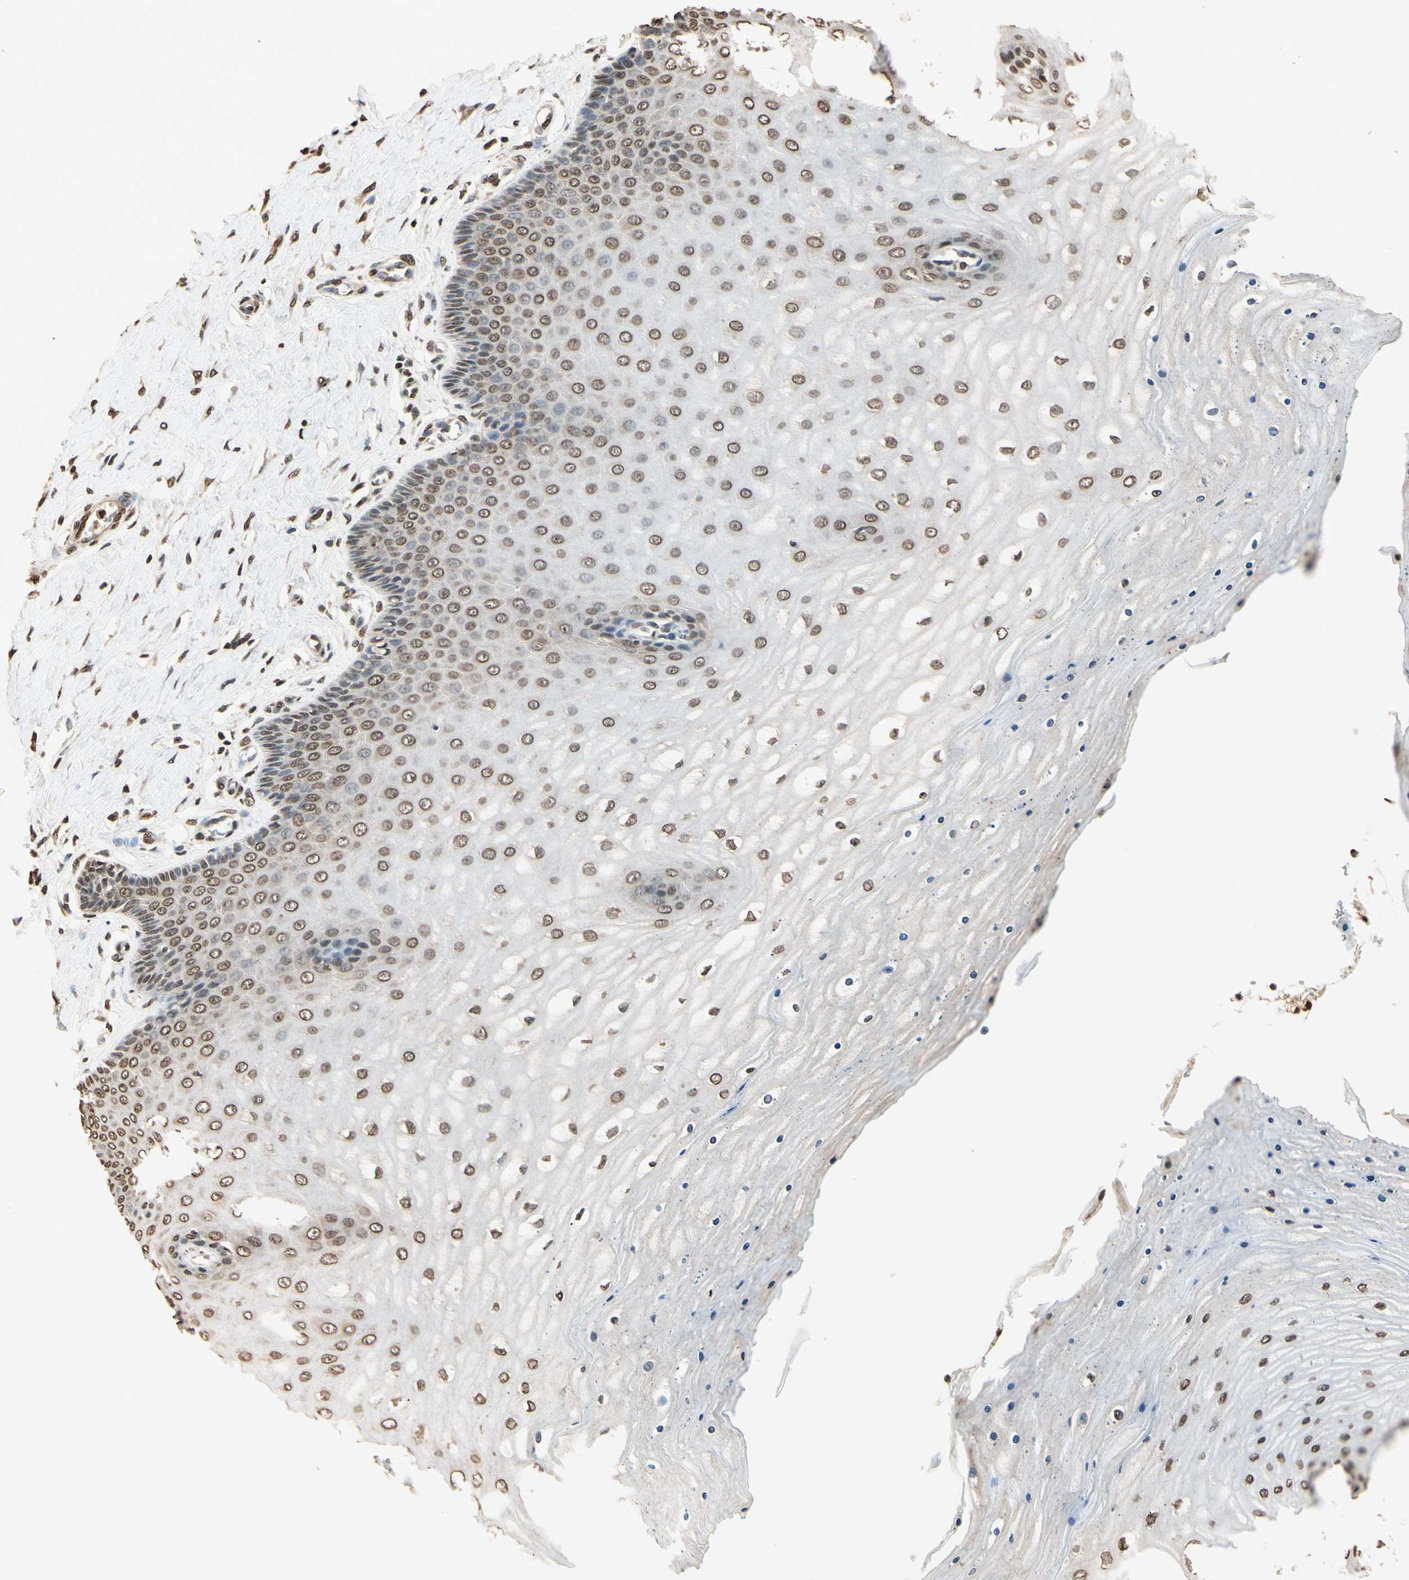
{"staining": {"intensity": "moderate", "quantity": "25%-75%", "location": "cytoplasmic/membranous,nuclear"}, "tissue": "cervix", "cell_type": "Glandular cells", "image_type": "normal", "snomed": [{"axis": "morphology", "description": "Normal tissue, NOS"}, {"axis": "topography", "description": "Cervix"}], "caption": "Cervix was stained to show a protein in brown. There is medium levels of moderate cytoplasmic/membranous,nuclear expression in approximately 25%-75% of glandular cells.", "gene": "TOP1", "patient": {"sex": "female", "age": 55}}